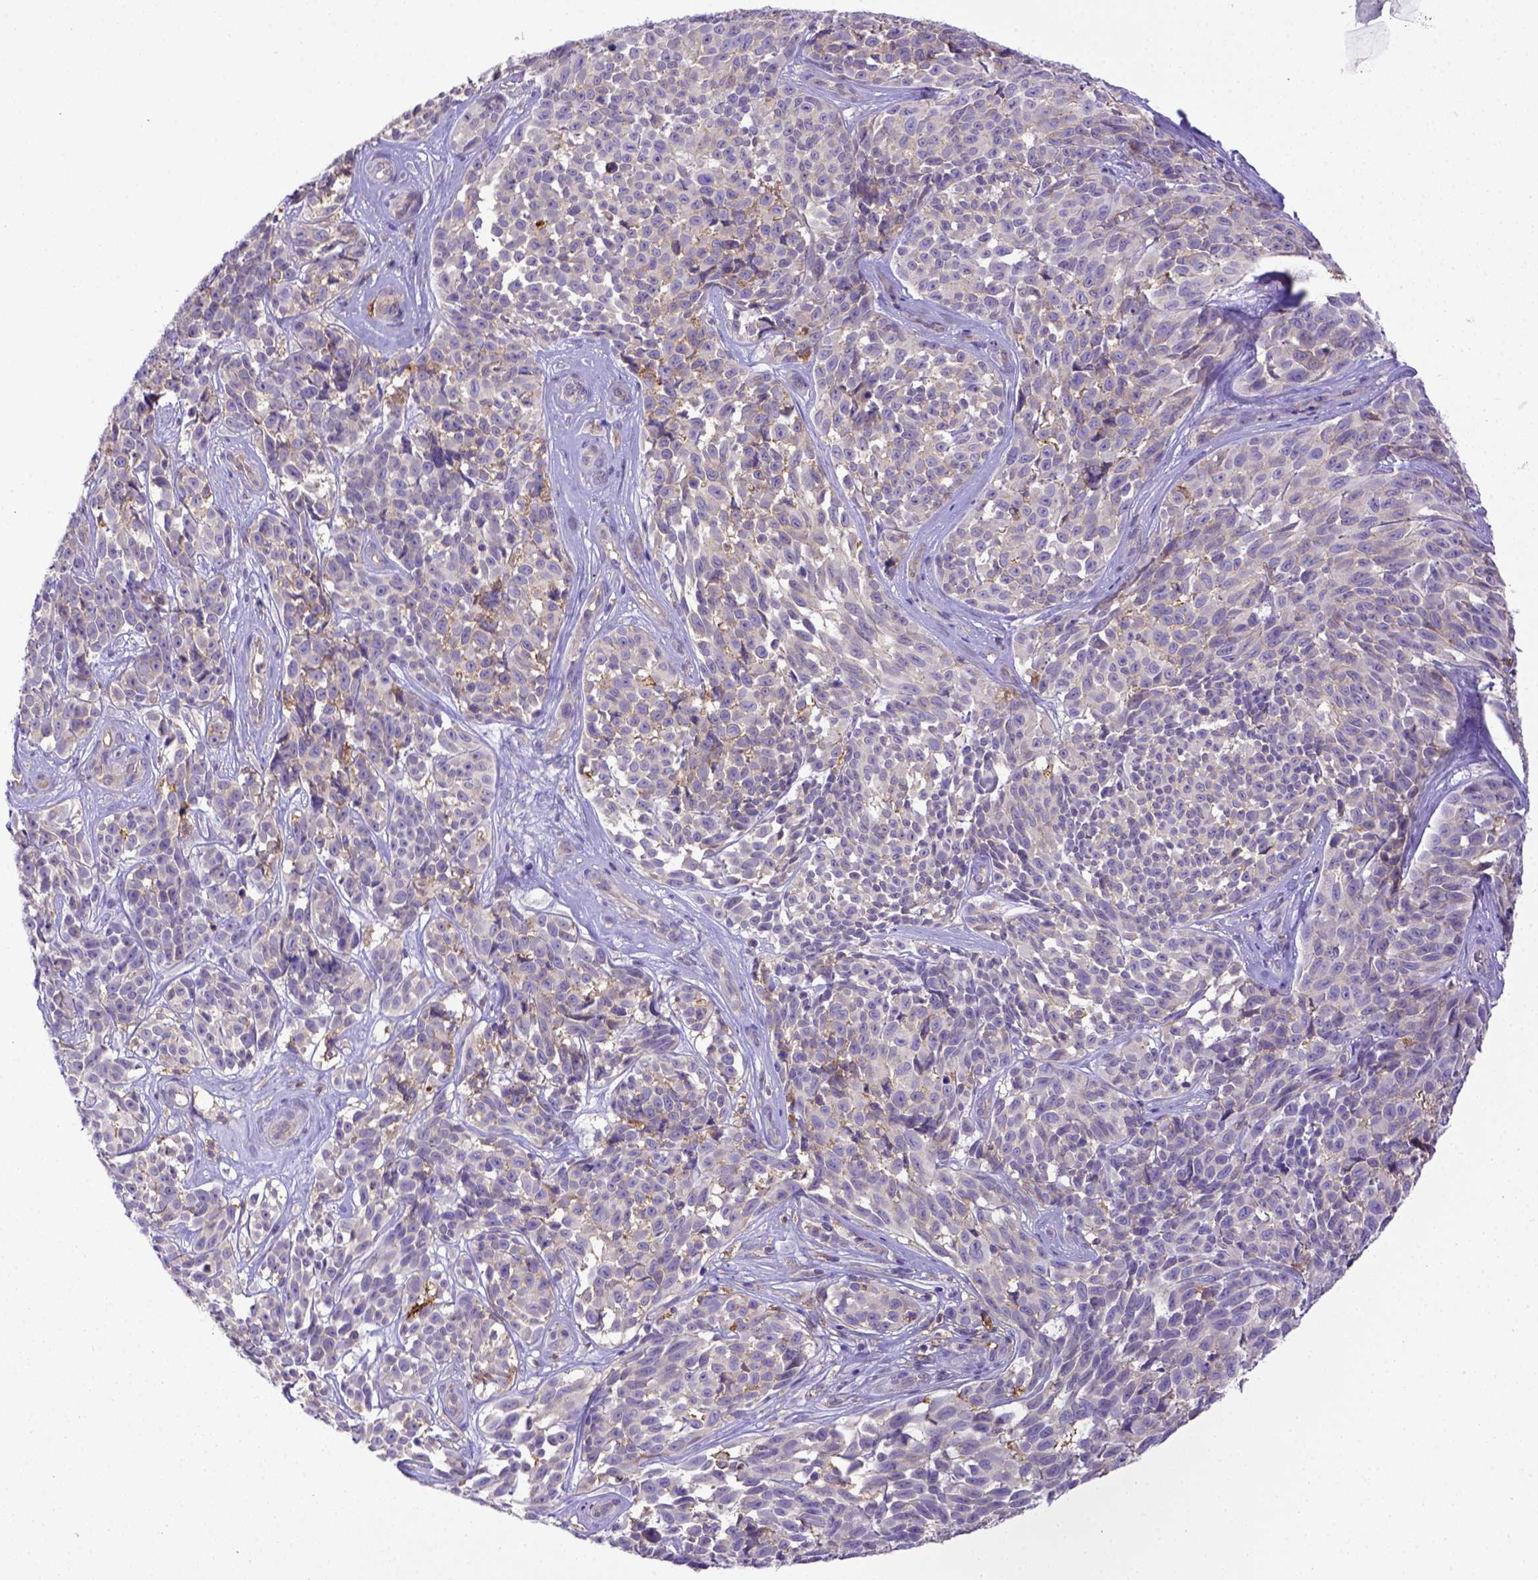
{"staining": {"intensity": "negative", "quantity": "none", "location": "none"}, "tissue": "melanoma", "cell_type": "Tumor cells", "image_type": "cancer", "snomed": [{"axis": "morphology", "description": "Malignant melanoma, NOS"}, {"axis": "topography", "description": "Skin"}], "caption": "This is an IHC photomicrograph of human melanoma. There is no staining in tumor cells.", "gene": "CD40", "patient": {"sex": "female", "age": 88}}